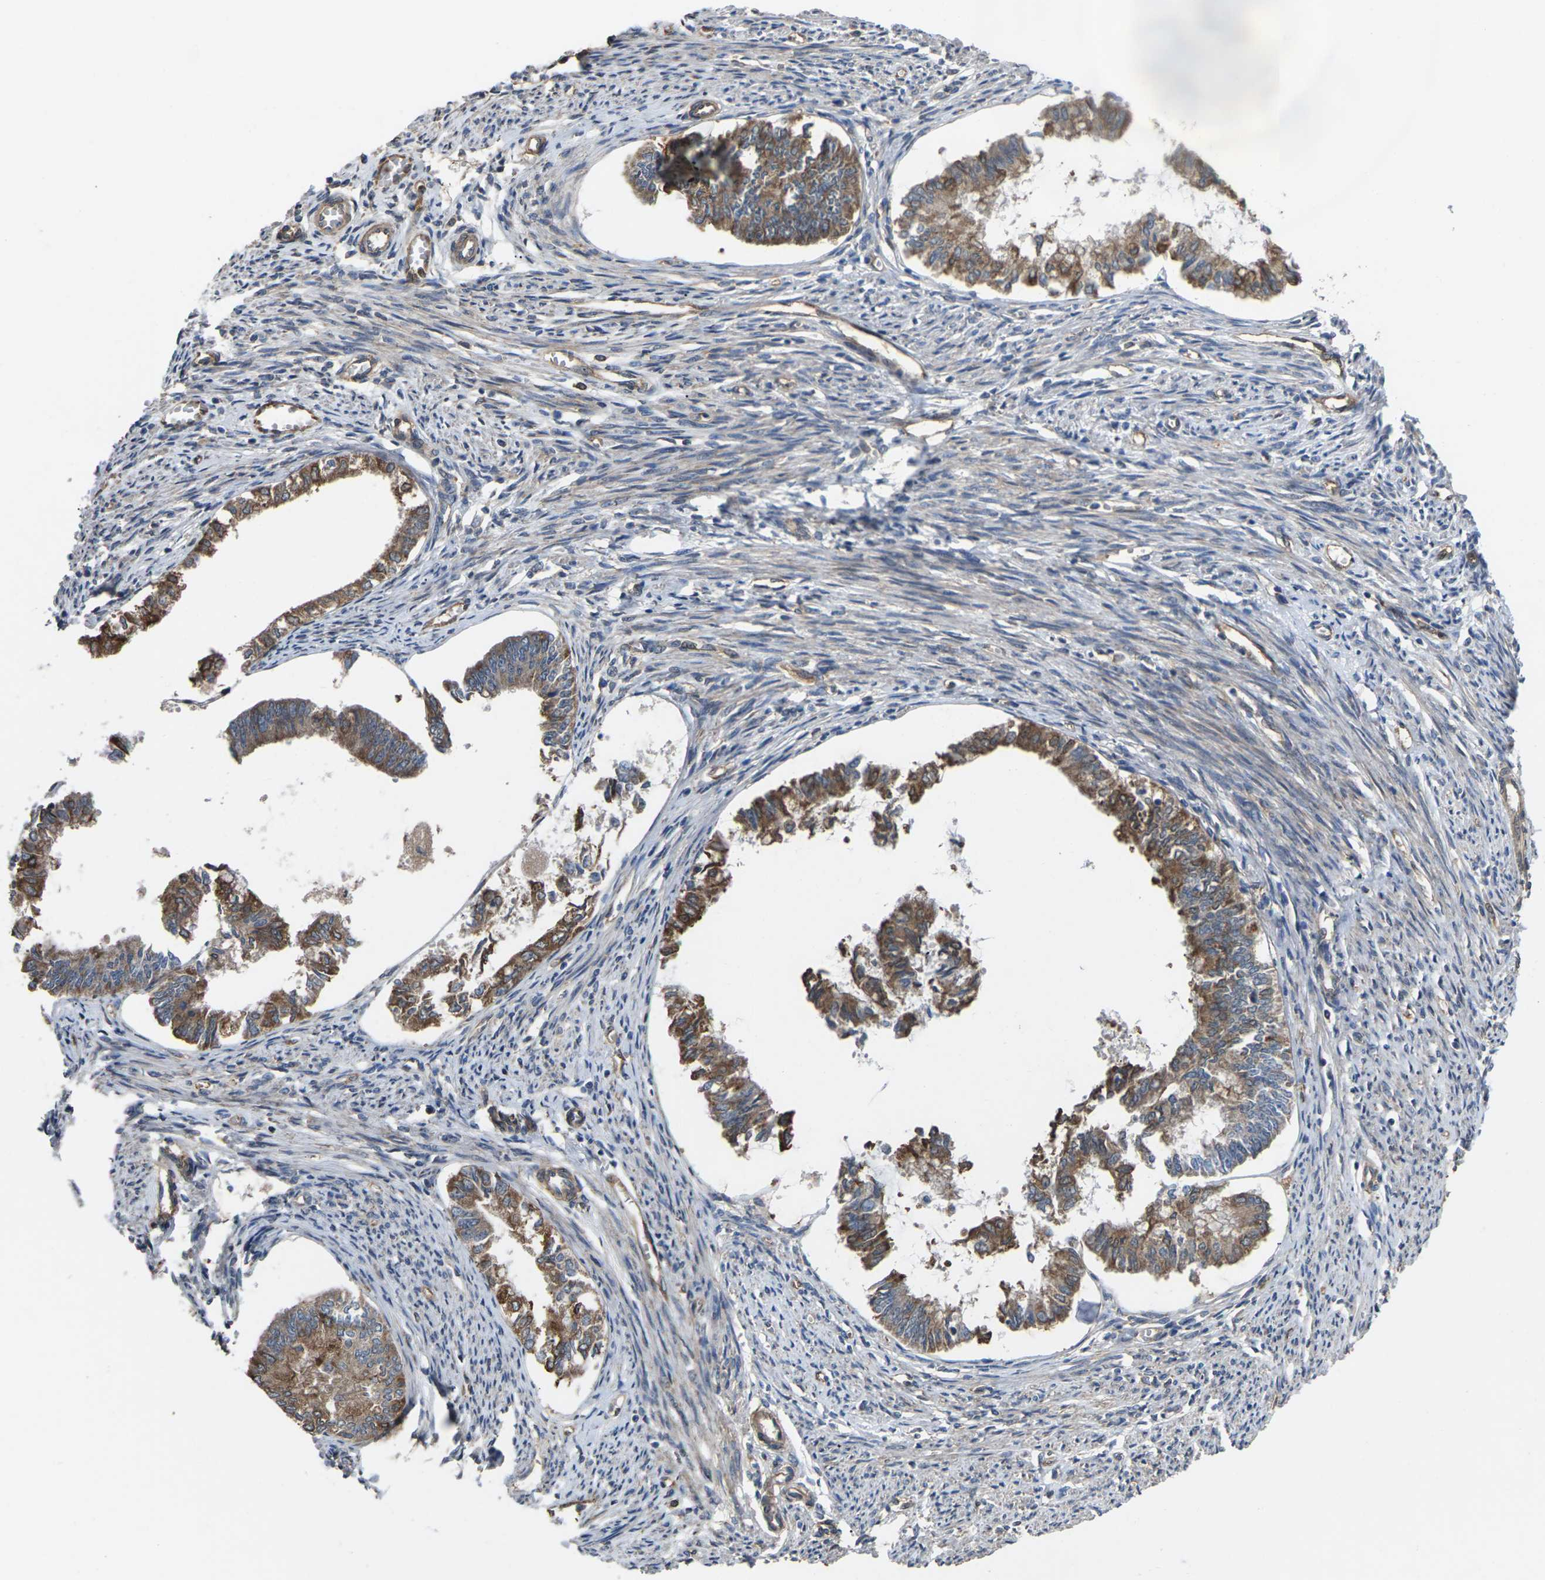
{"staining": {"intensity": "moderate", "quantity": ">75%", "location": "cytoplasmic/membranous"}, "tissue": "endometrial cancer", "cell_type": "Tumor cells", "image_type": "cancer", "snomed": [{"axis": "morphology", "description": "Adenocarcinoma, NOS"}, {"axis": "topography", "description": "Endometrium"}], "caption": "Immunohistochemistry image of neoplastic tissue: human endometrial cancer (adenocarcinoma) stained using immunohistochemistry (IHC) shows medium levels of moderate protein expression localized specifically in the cytoplasmic/membranous of tumor cells, appearing as a cytoplasmic/membranous brown color.", "gene": "TIAM1", "patient": {"sex": "female", "age": 86}}